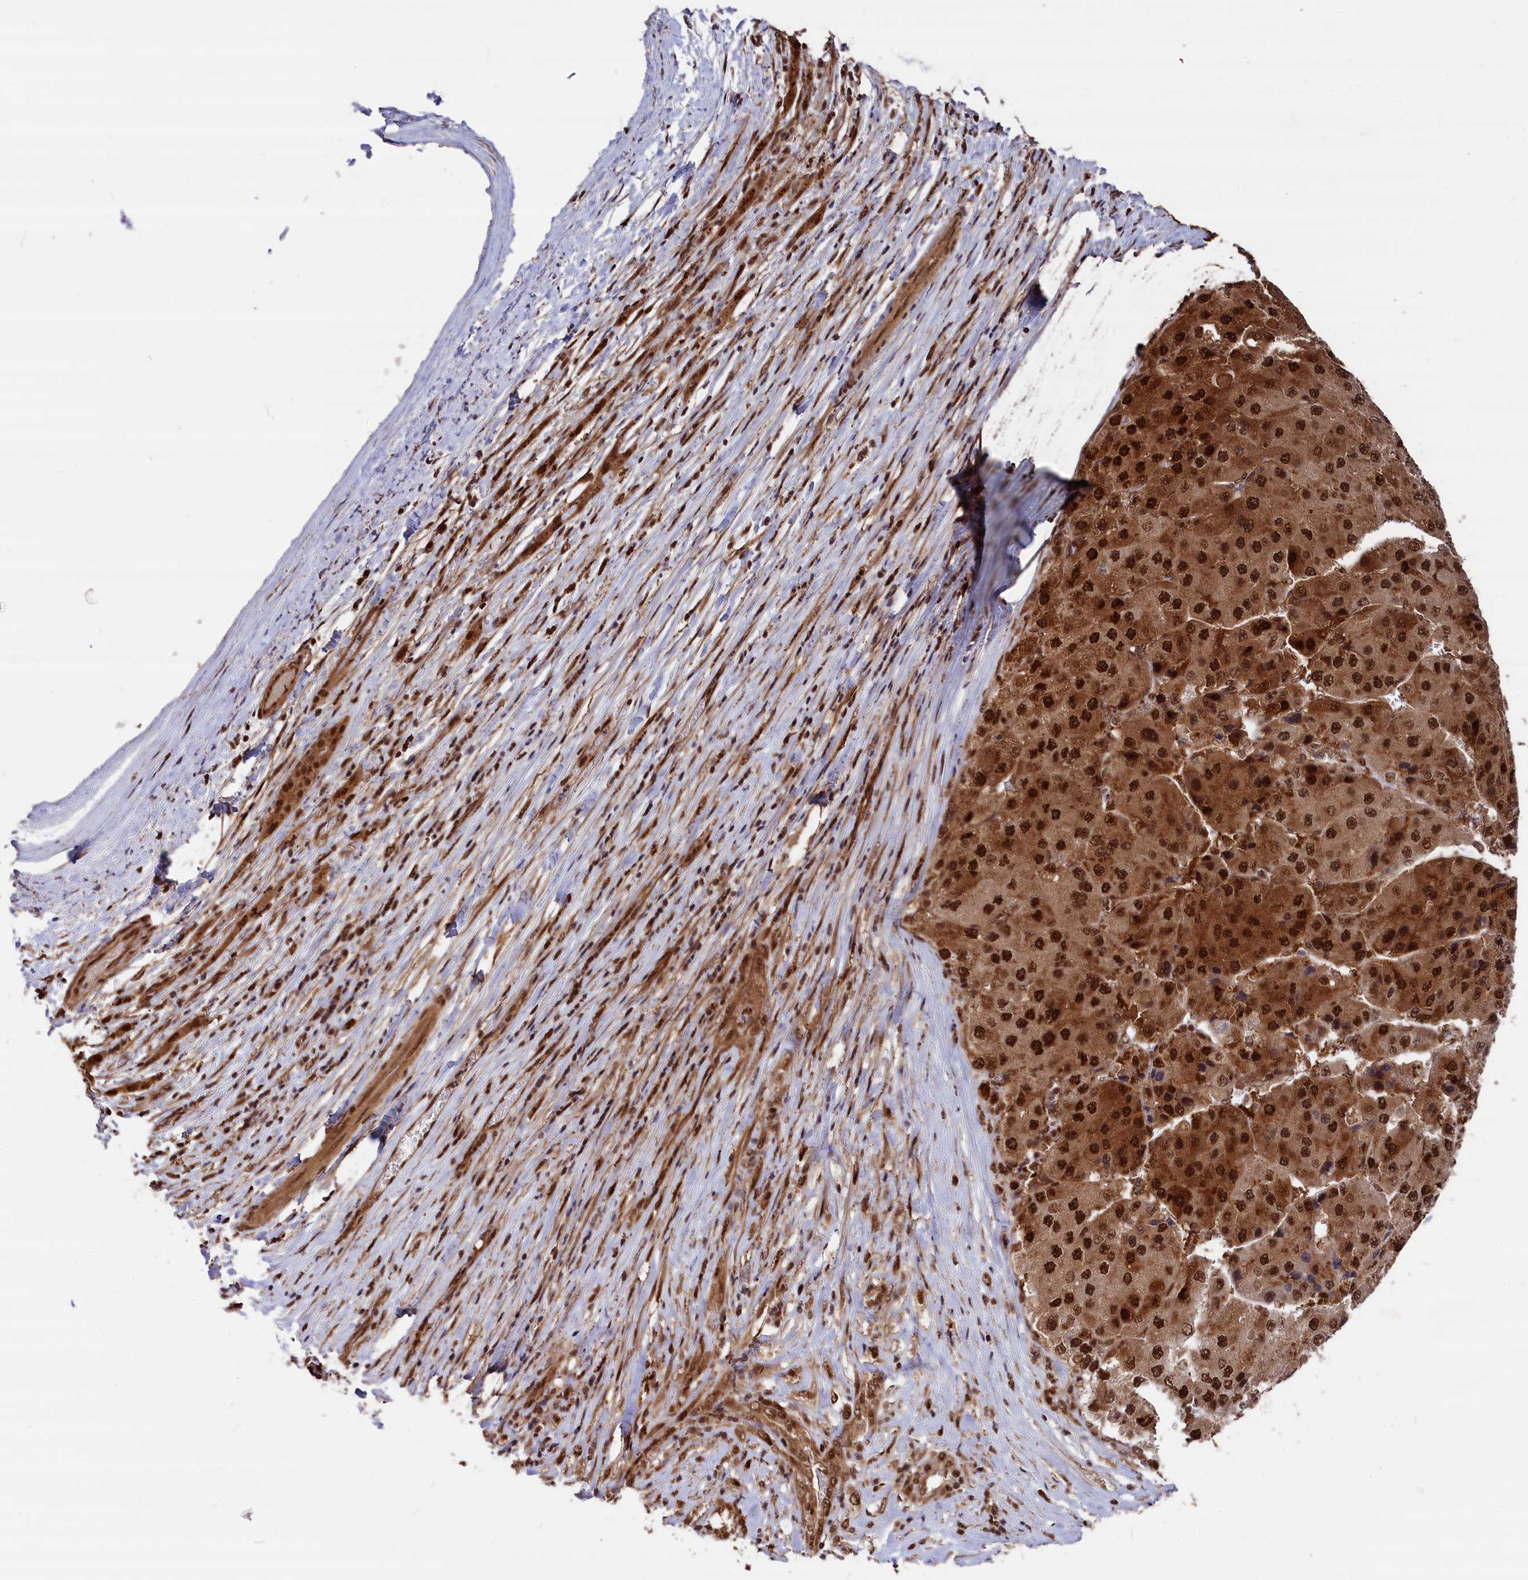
{"staining": {"intensity": "strong", "quantity": ">75%", "location": "cytoplasmic/membranous,nuclear"}, "tissue": "liver cancer", "cell_type": "Tumor cells", "image_type": "cancer", "snomed": [{"axis": "morphology", "description": "Carcinoma, Hepatocellular, NOS"}, {"axis": "topography", "description": "Liver"}], "caption": "Immunohistochemical staining of human liver hepatocellular carcinoma exhibits high levels of strong cytoplasmic/membranous and nuclear staining in about >75% of tumor cells. (IHC, brightfield microscopy, high magnification).", "gene": "ADRM1", "patient": {"sex": "female", "age": 73}}